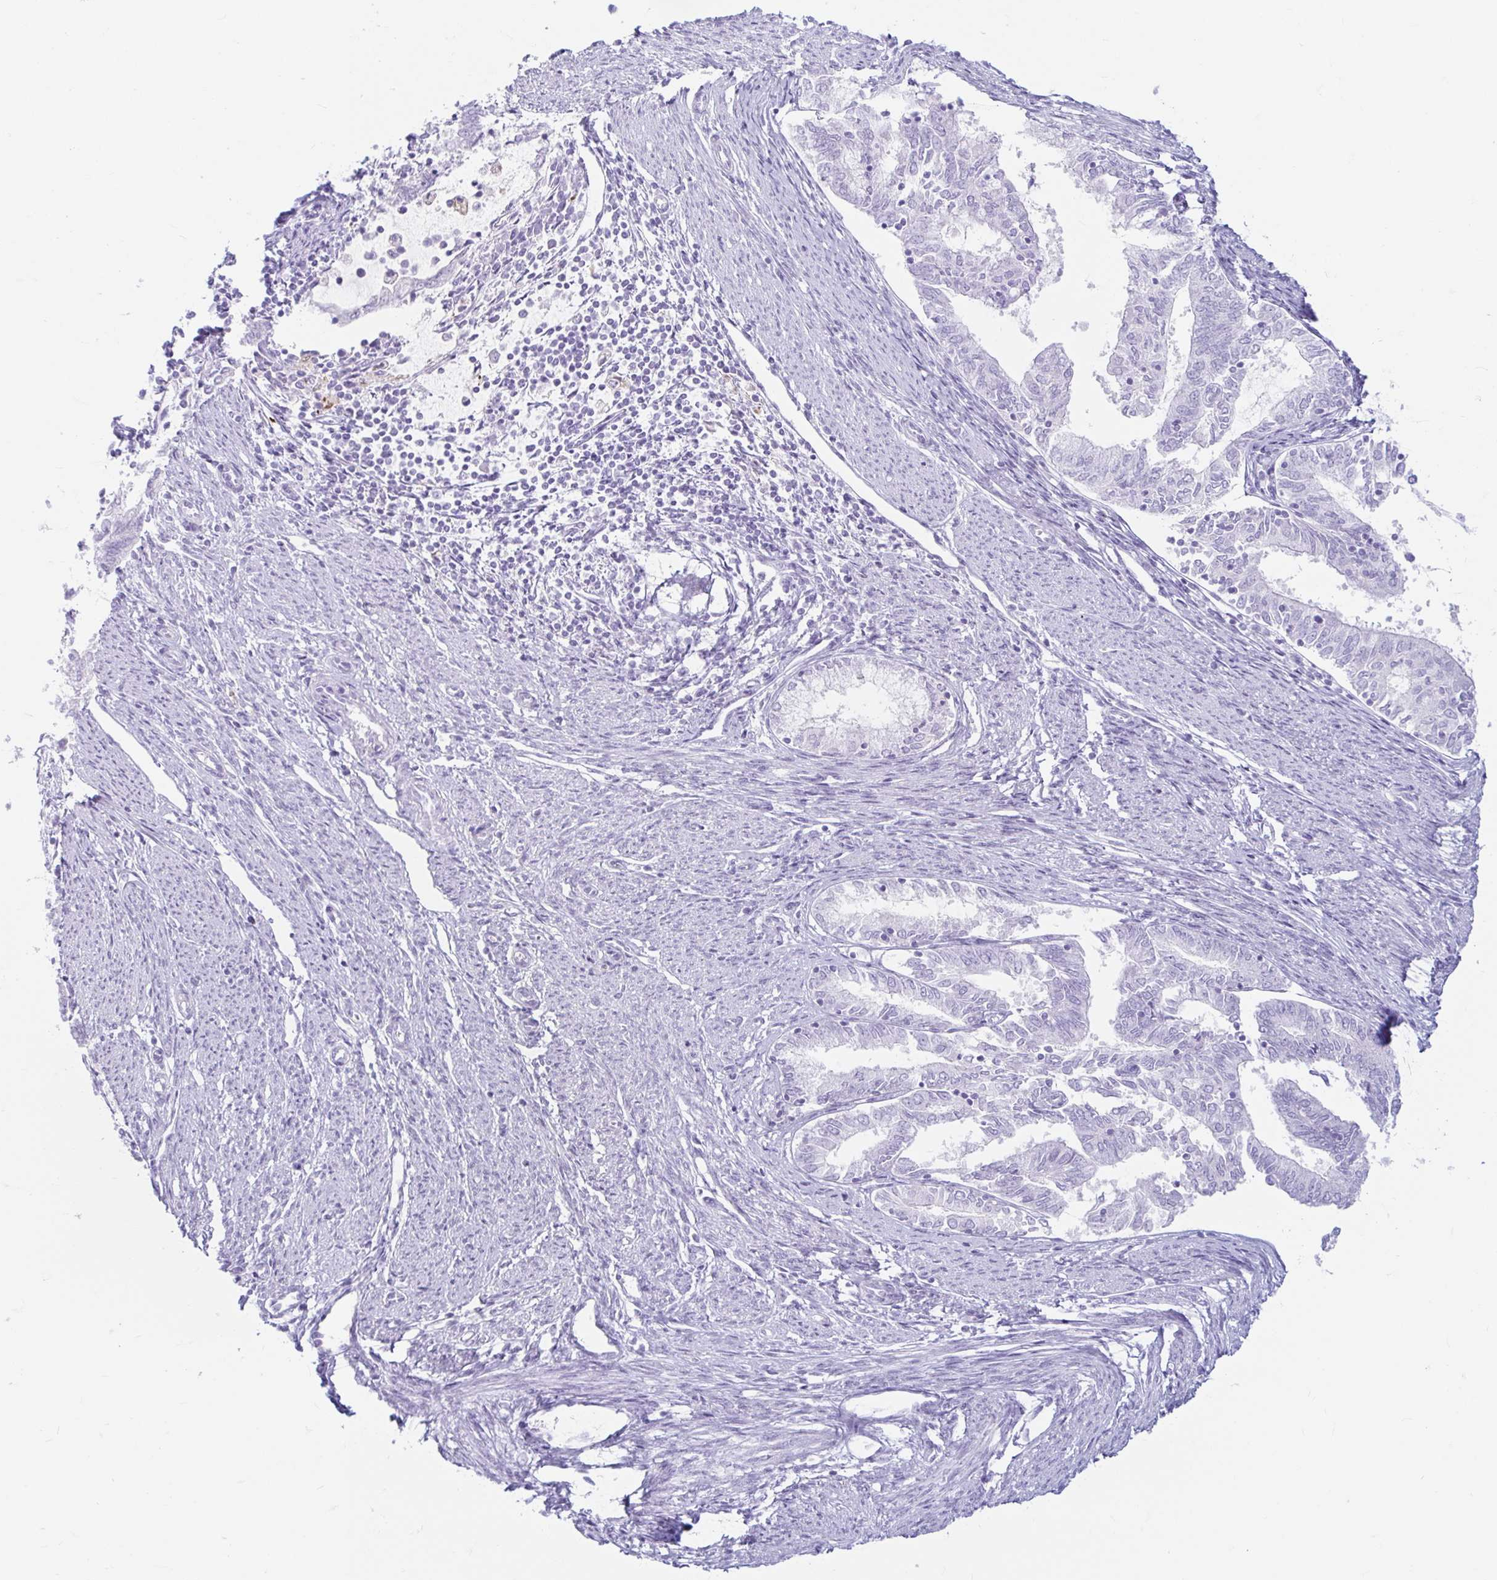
{"staining": {"intensity": "negative", "quantity": "none", "location": "none"}, "tissue": "endometrial cancer", "cell_type": "Tumor cells", "image_type": "cancer", "snomed": [{"axis": "morphology", "description": "Adenocarcinoma, NOS"}, {"axis": "topography", "description": "Endometrium"}], "caption": "The immunohistochemistry (IHC) micrograph has no significant positivity in tumor cells of adenocarcinoma (endometrial) tissue.", "gene": "ERICH6", "patient": {"sex": "female", "age": 79}}